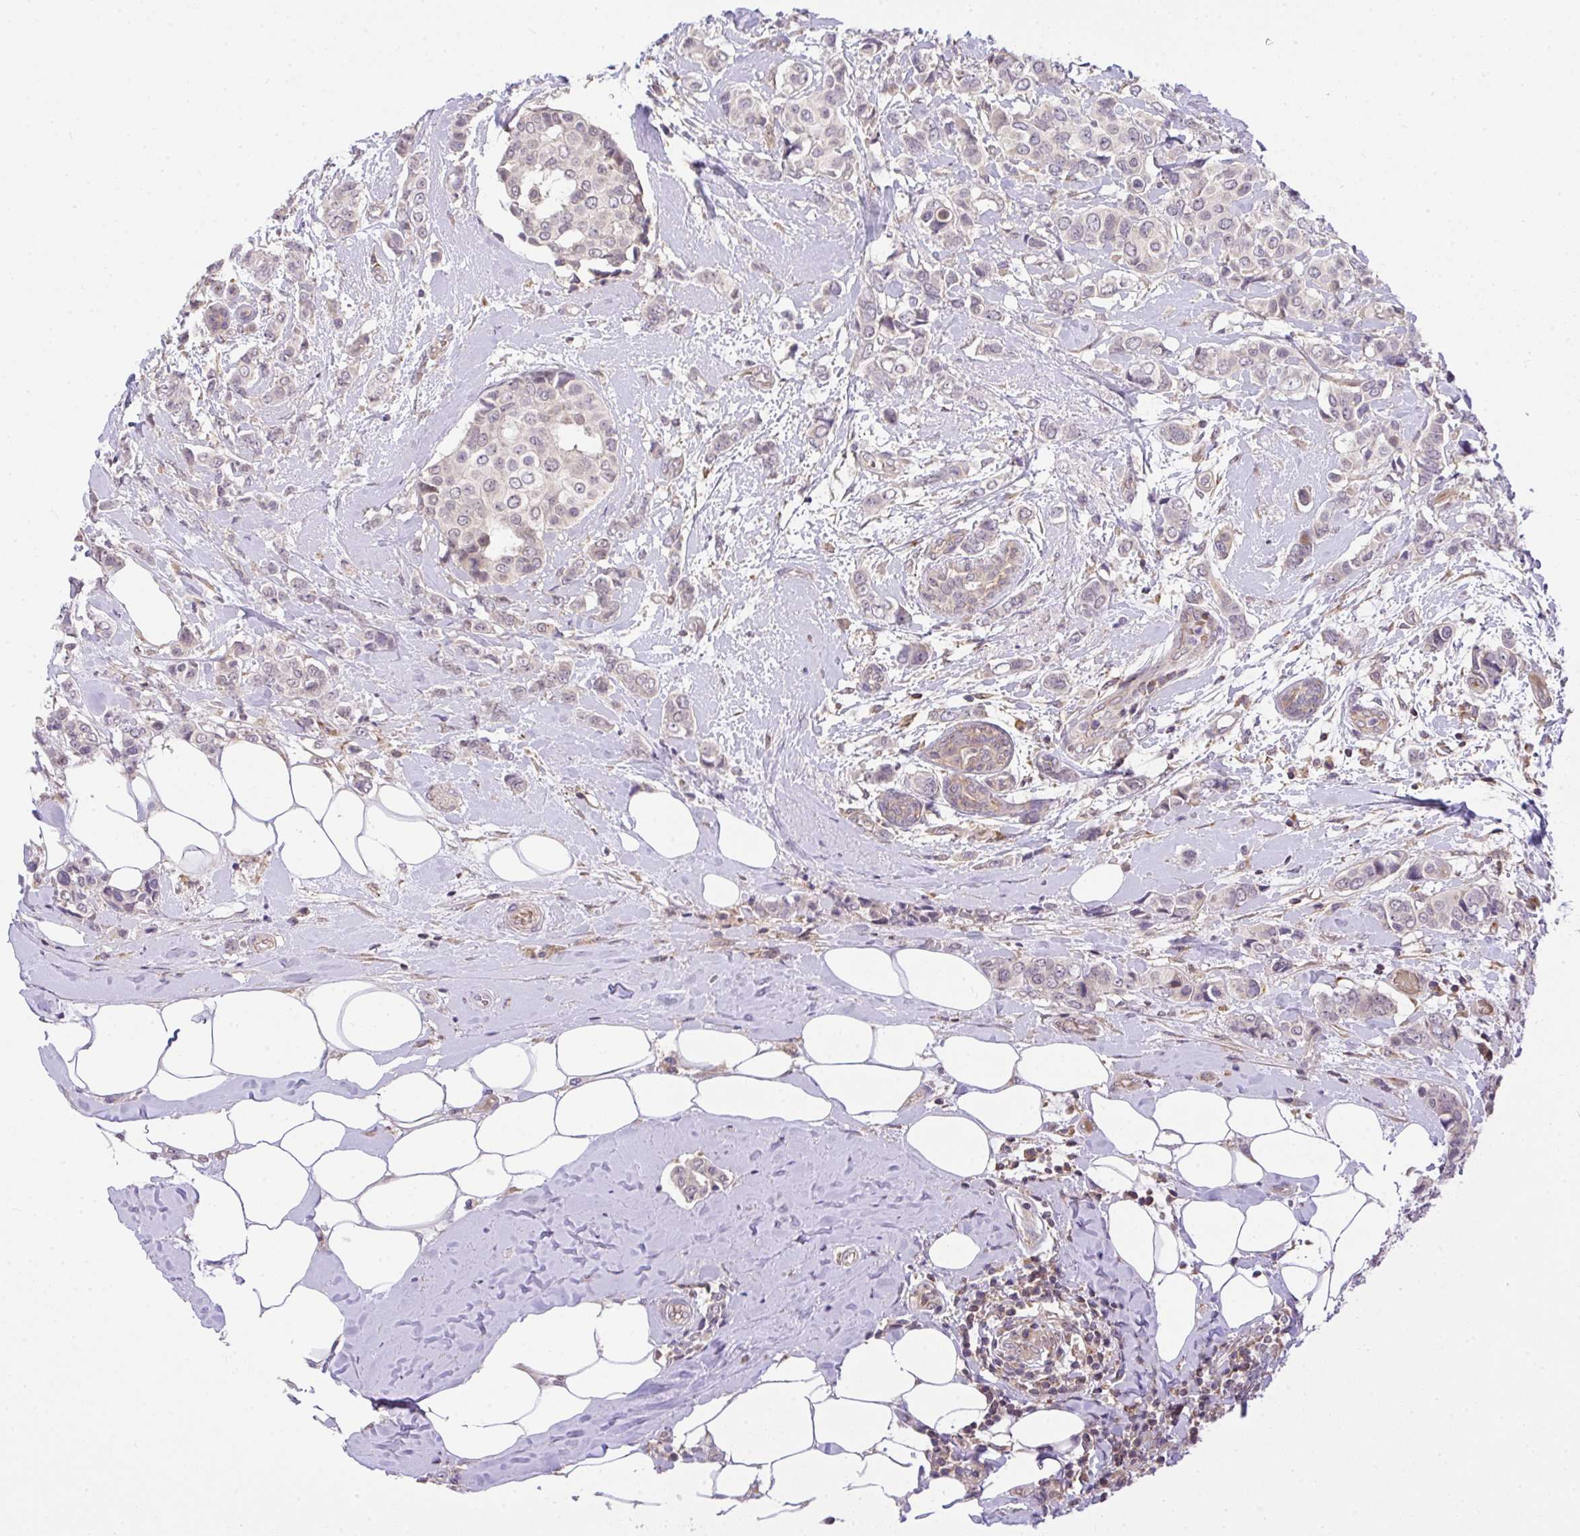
{"staining": {"intensity": "negative", "quantity": "none", "location": "none"}, "tissue": "breast cancer", "cell_type": "Tumor cells", "image_type": "cancer", "snomed": [{"axis": "morphology", "description": "Lobular carcinoma"}, {"axis": "topography", "description": "Breast"}], "caption": "A histopathology image of human lobular carcinoma (breast) is negative for staining in tumor cells. The staining was performed using DAB to visualize the protein expression in brown, while the nuclei were stained in blue with hematoxylin (Magnification: 20x).", "gene": "SLC9A6", "patient": {"sex": "female", "age": 51}}